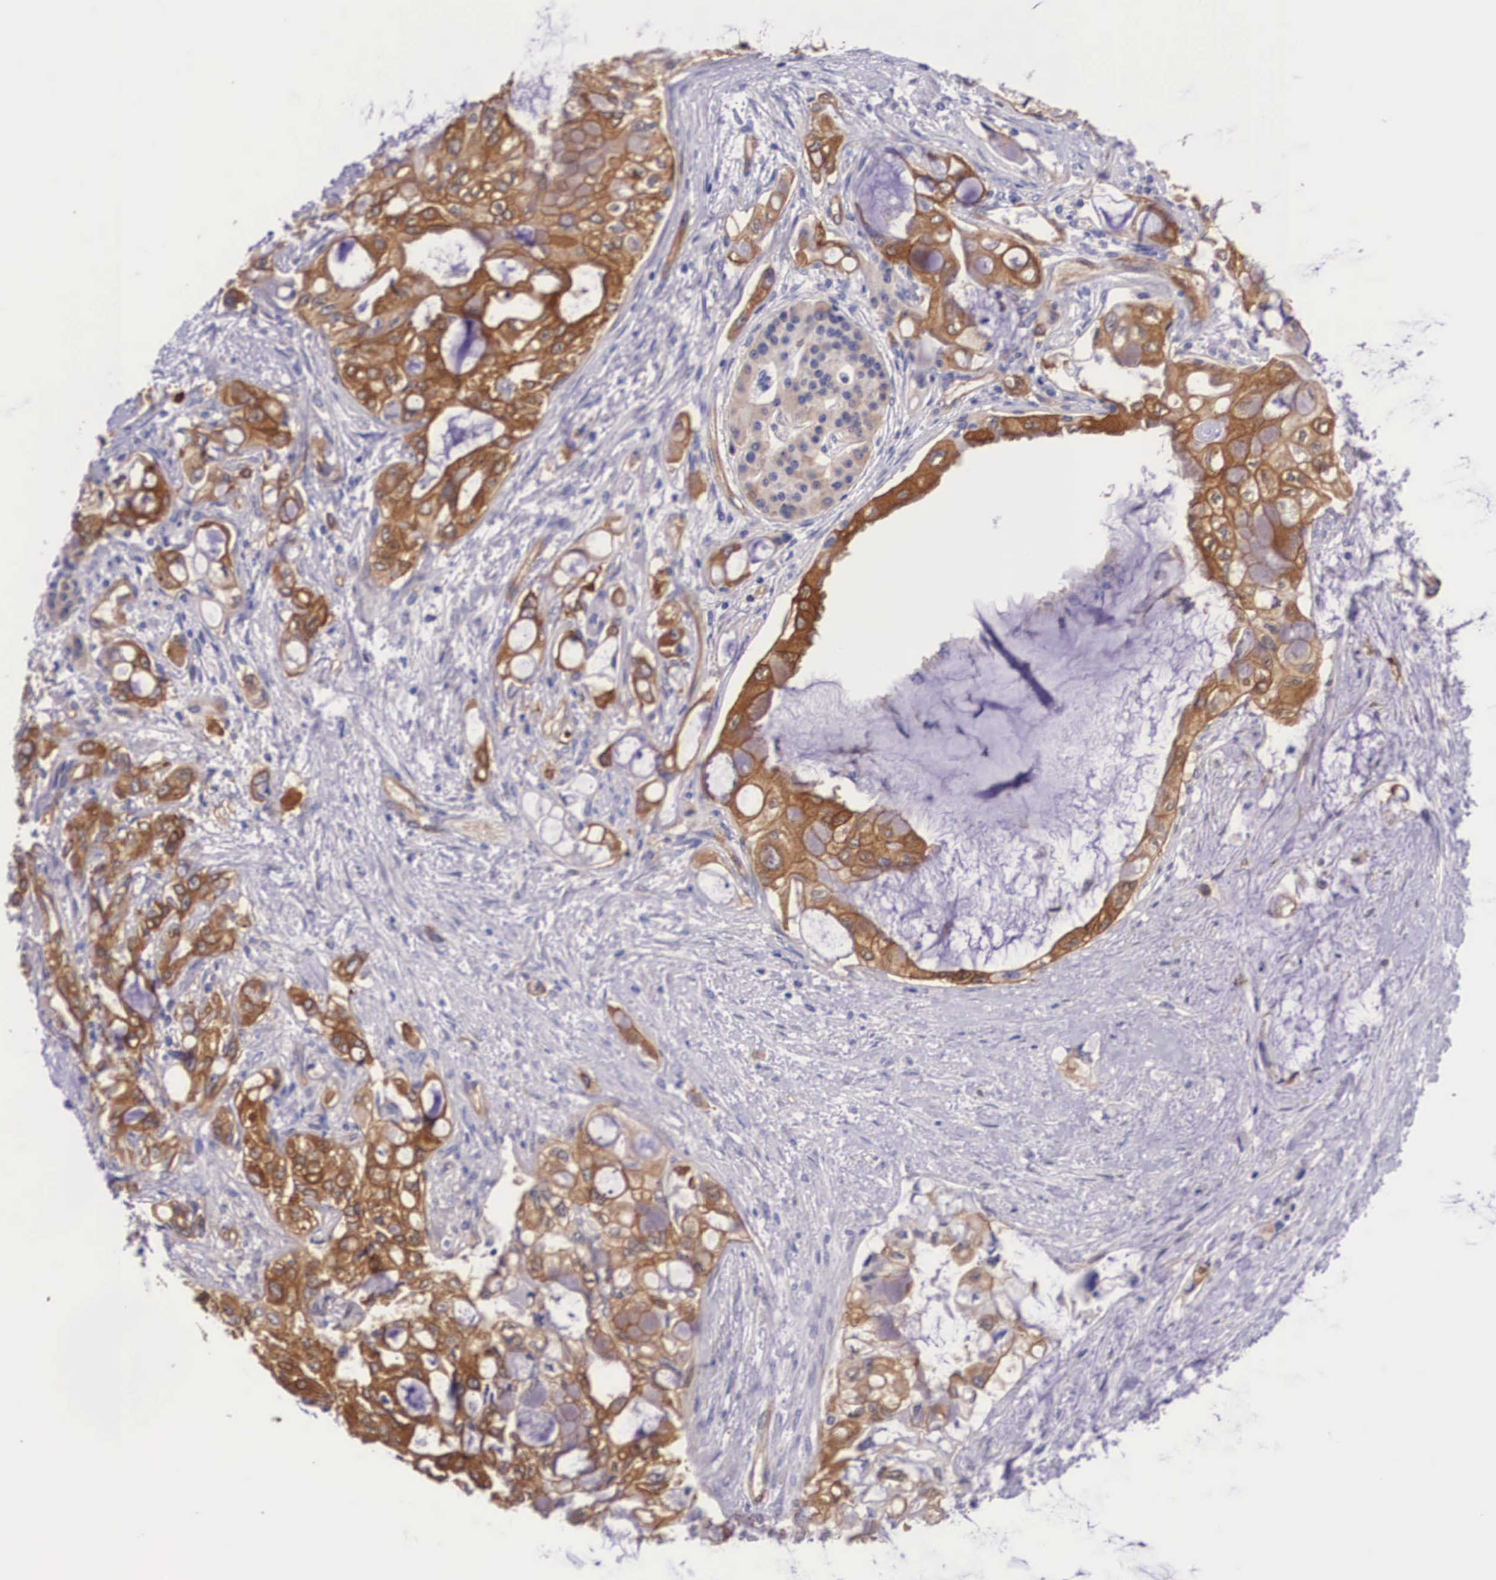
{"staining": {"intensity": "strong", "quantity": ">75%", "location": "cytoplasmic/membranous"}, "tissue": "pancreatic cancer", "cell_type": "Tumor cells", "image_type": "cancer", "snomed": [{"axis": "morphology", "description": "Adenocarcinoma, NOS"}, {"axis": "topography", "description": "Pancreas"}], "caption": "Brown immunohistochemical staining in pancreatic adenocarcinoma displays strong cytoplasmic/membranous positivity in approximately >75% of tumor cells. (Brightfield microscopy of DAB IHC at high magnification).", "gene": "BCAR1", "patient": {"sex": "female", "age": 70}}